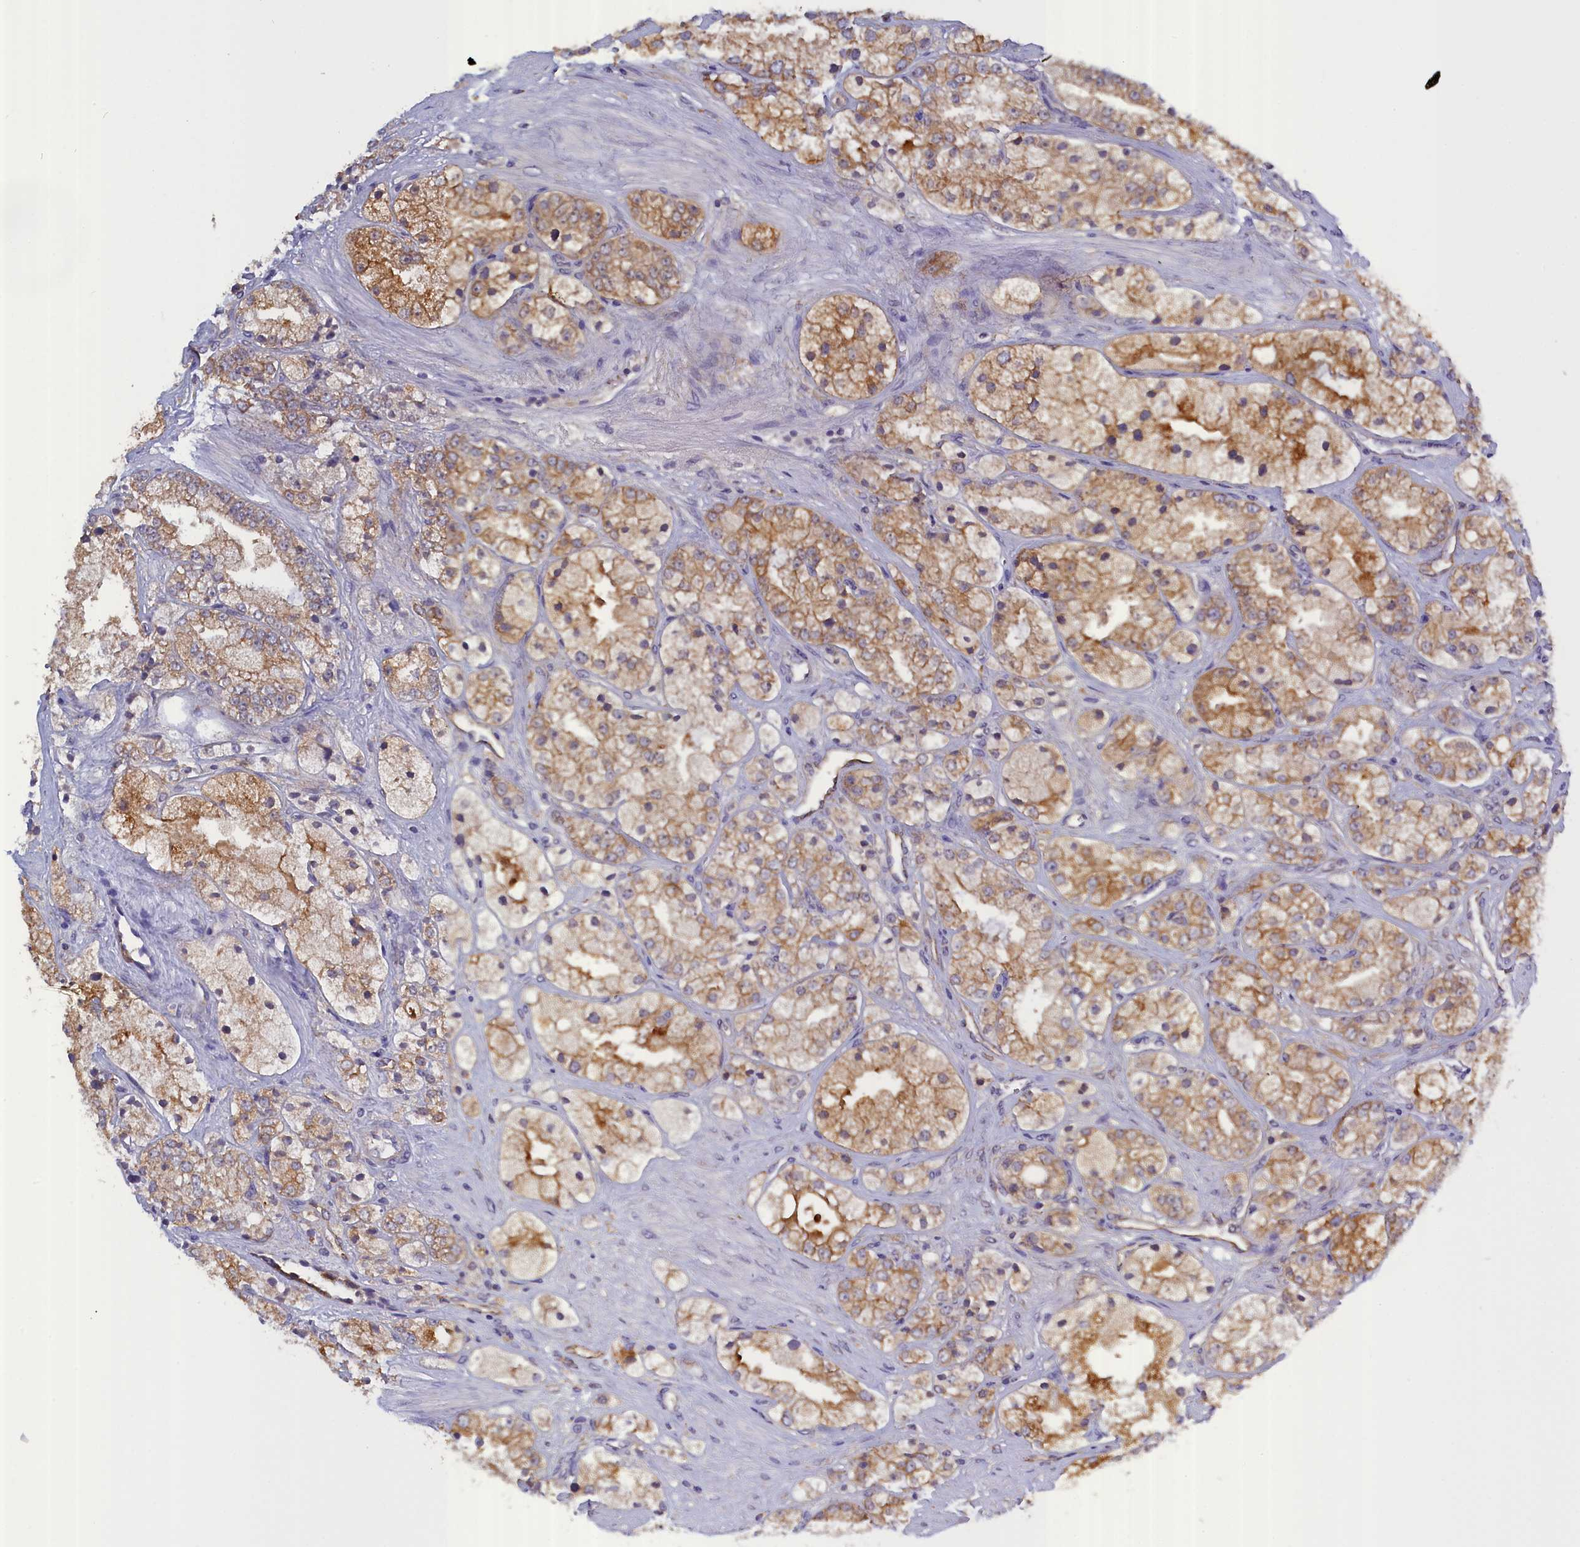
{"staining": {"intensity": "moderate", "quantity": ">75%", "location": "cytoplasmic/membranous"}, "tissue": "prostate cancer", "cell_type": "Tumor cells", "image_type": "cancer", "snomed": [{"axis": "morphology", "description": "Adenocarcinoma, High grade"}, {"axis": "topography", "description": "Prostate"}], "caption": "A brown stain highlights moderate cytoplasmic/membranous expression of a protein in human prostate cancer (high-grade adenocarcinoma) tumor cells.", "gene": "COL19A1", "patient": {"sex": "male", "age": 50}}